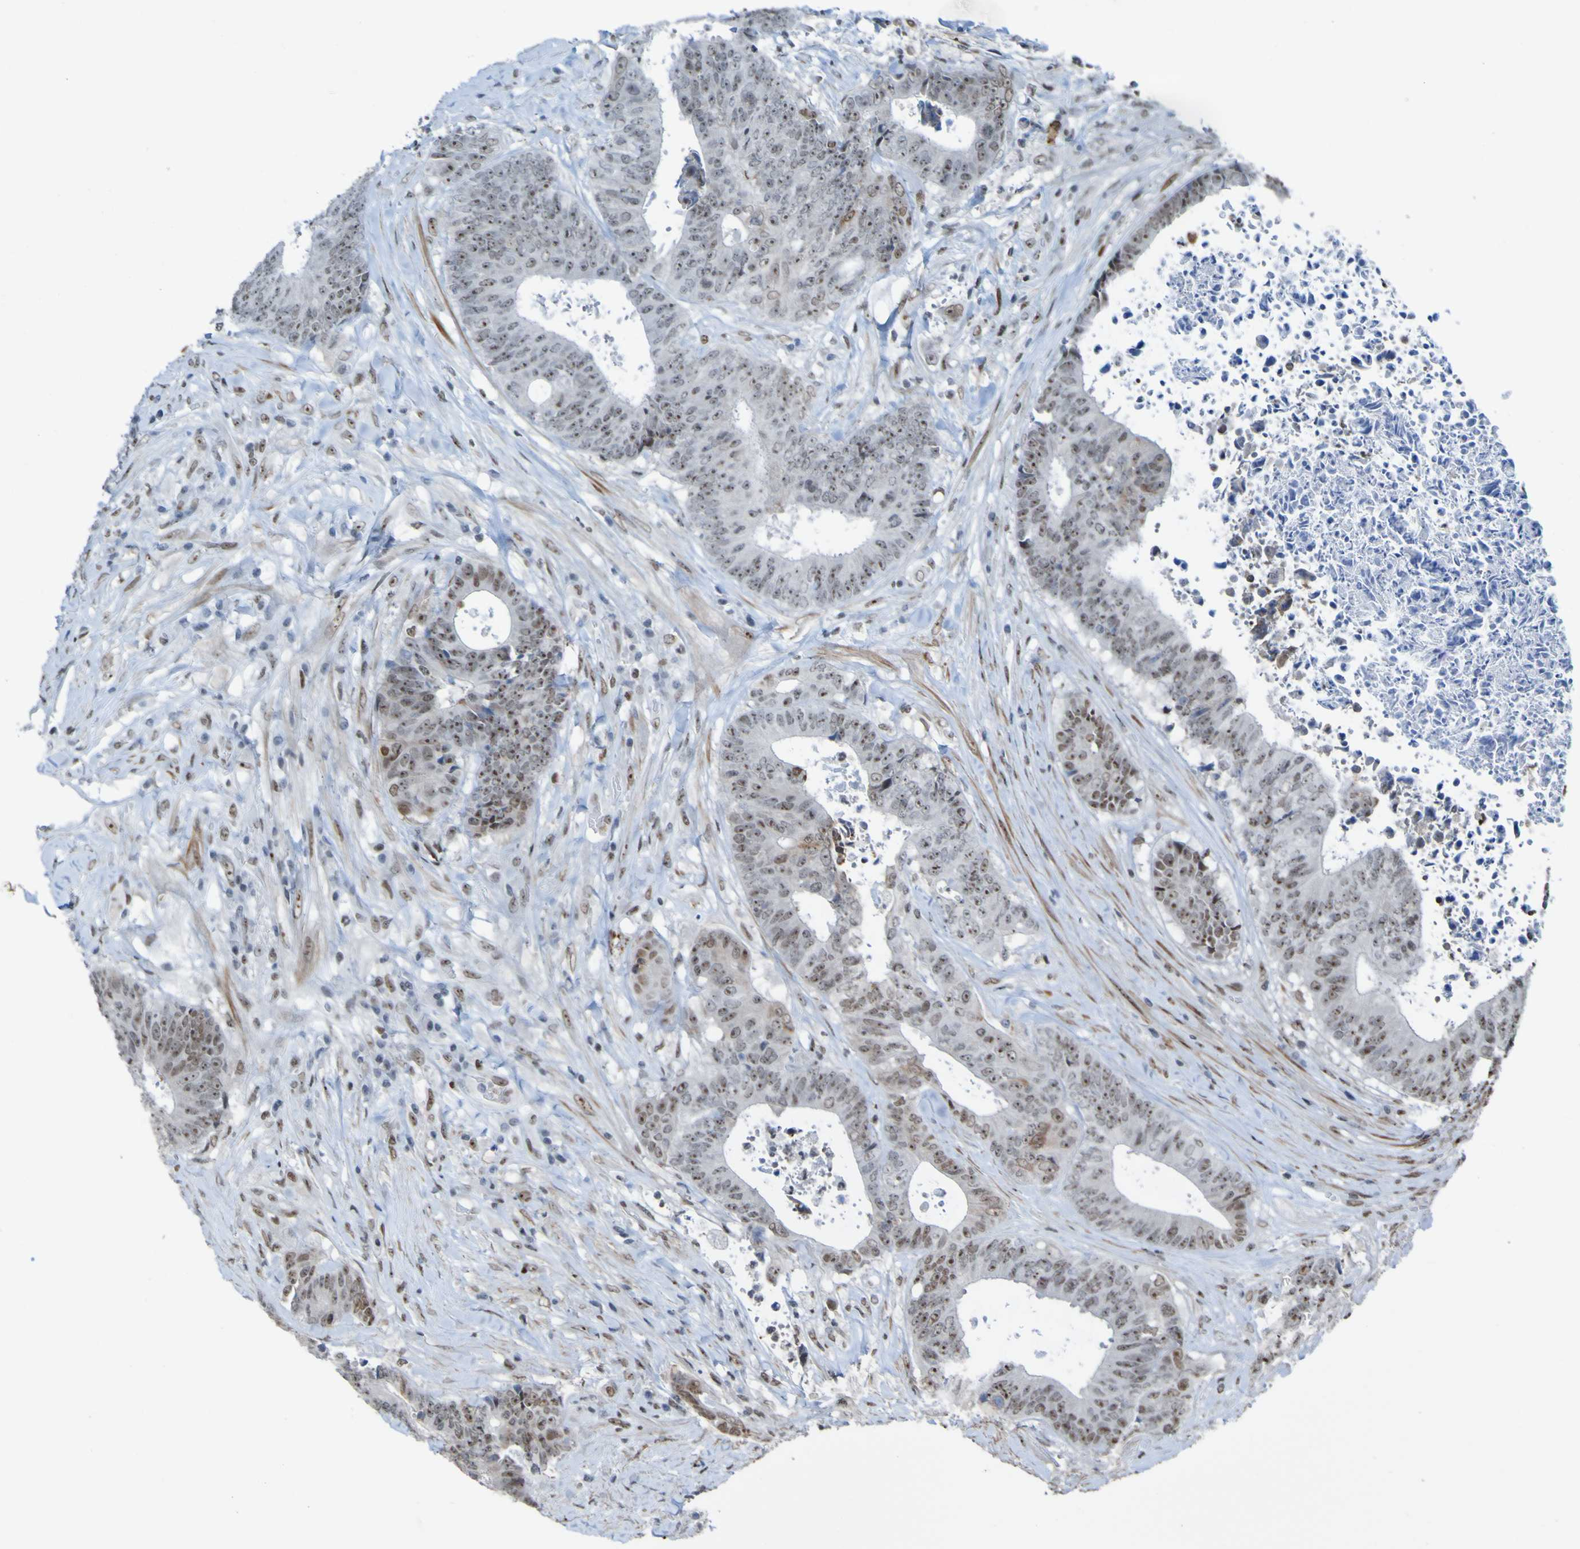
{"staining": {"intensity": "strong", "quantity": ">75%", "location": "nuclear"}, "tissue": "colorectal cancer", "cell_type": "Tumor cells", "image_type": "cancer", "snomed": [{"axis": "morphology", "description": "Adenocarcinoma, NOS"}, {"axis": "topography", "description": "Rectum"}], "caption": "The immunohistochemical stain labels strong nuclear positivity in tumor cells of colorectal cancer (adenocarcinoma) tissue.", "gene": "PHF2", "patient": {"sex": "male", "age": 72}}